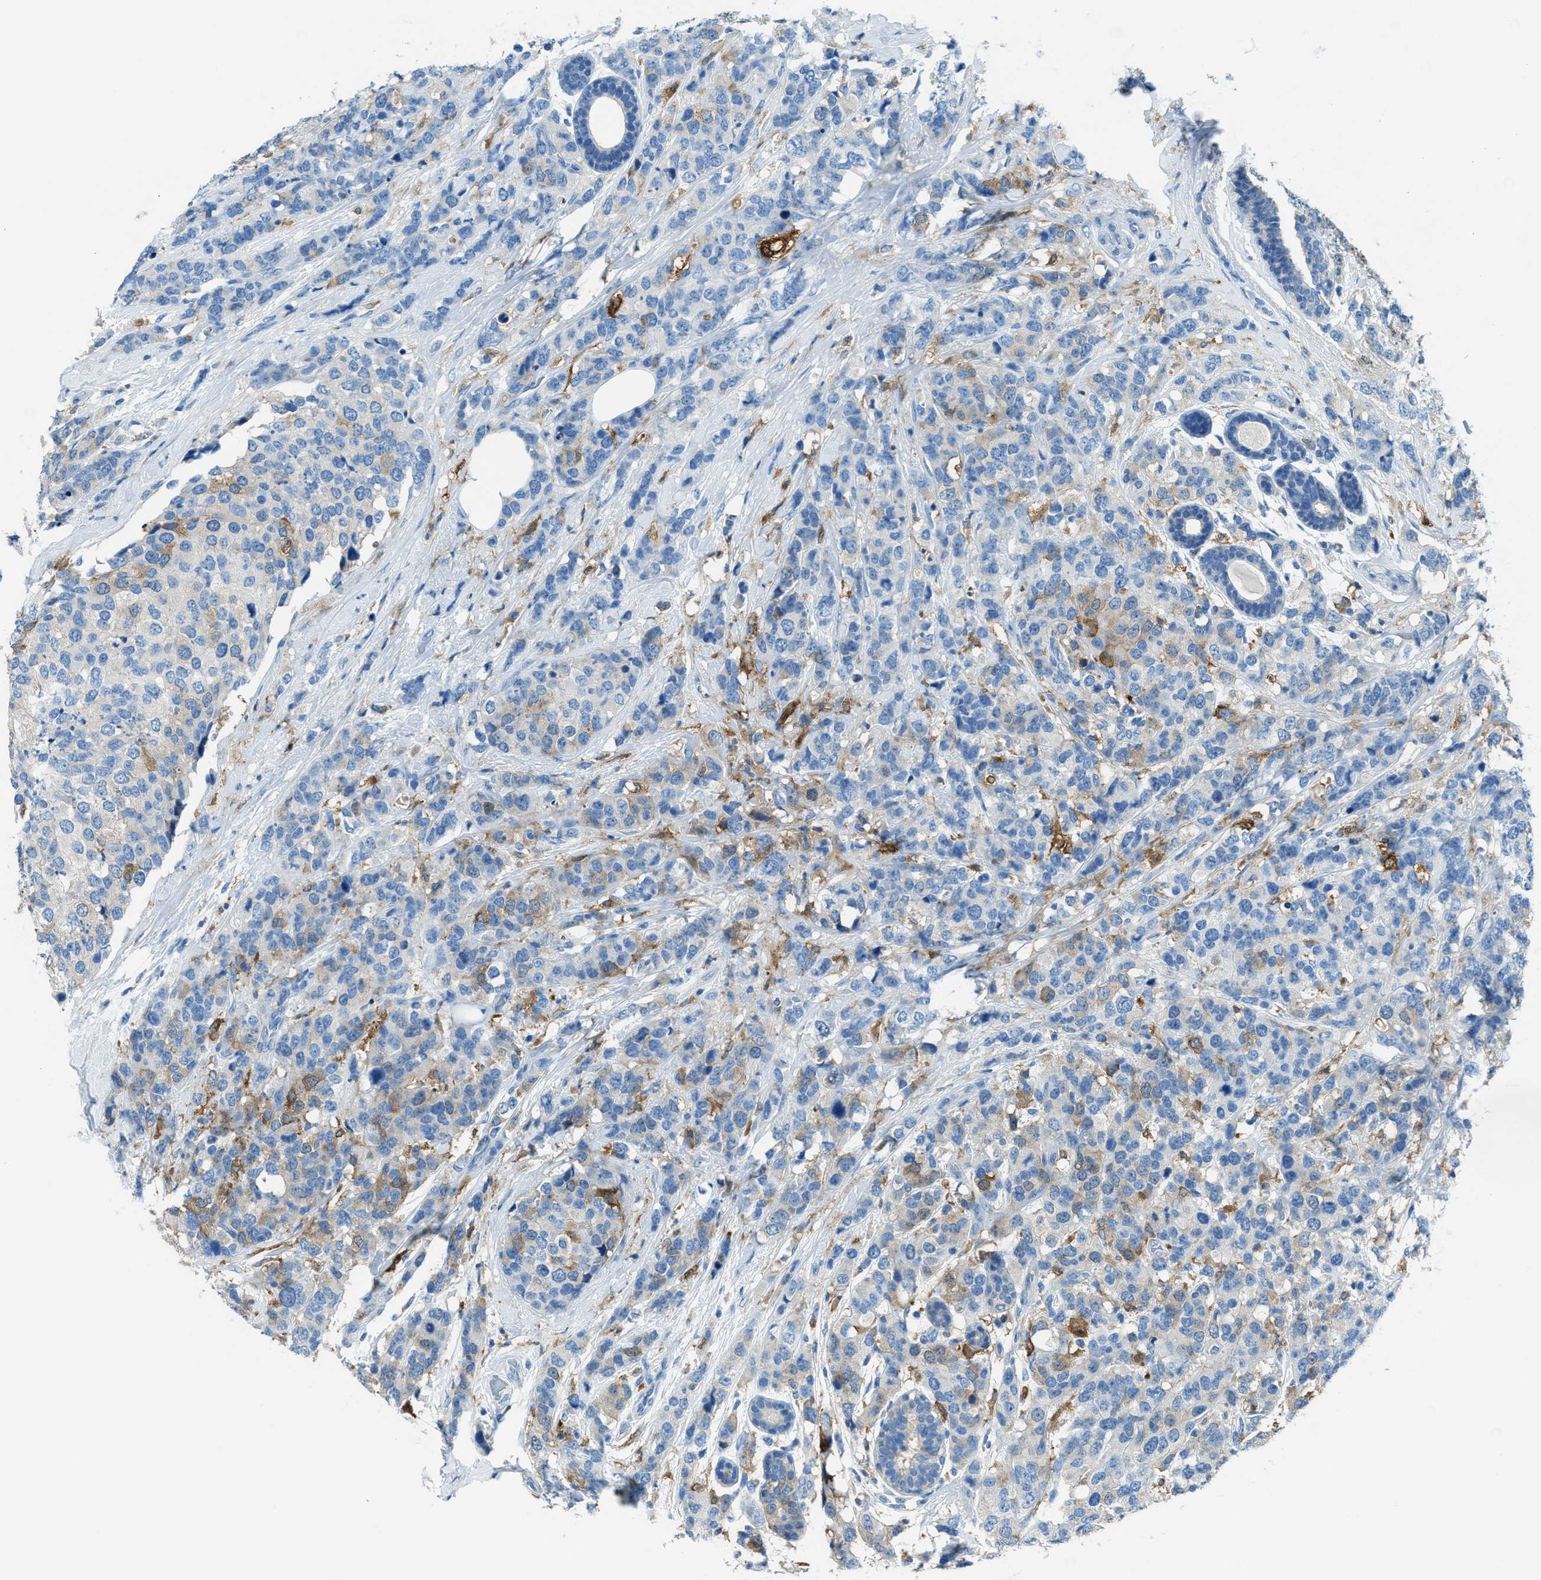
{"staining": {"intensity": "moderate", "quantity": "<25%", "location": "cytoplasmic/membranous"}, "tissue": "breast cancer", "cell_type": "Tumor cells", "image_type": "cancer", "snomed": [{"axis": "morphology", "description": "Lobular carcinoma"}, {"axis": "topography", "description": "Breast"}], "caption": "Brown immunohistochemical staining in human breast cancer (lobular carcinoma) reveals moderate cytoplasmic/membranous expression in approximately <25% of tumor cells. Nuclei are stained in blue.", "gene": "MATCAP2", "patient": {"sex": "female", "age": 59}}